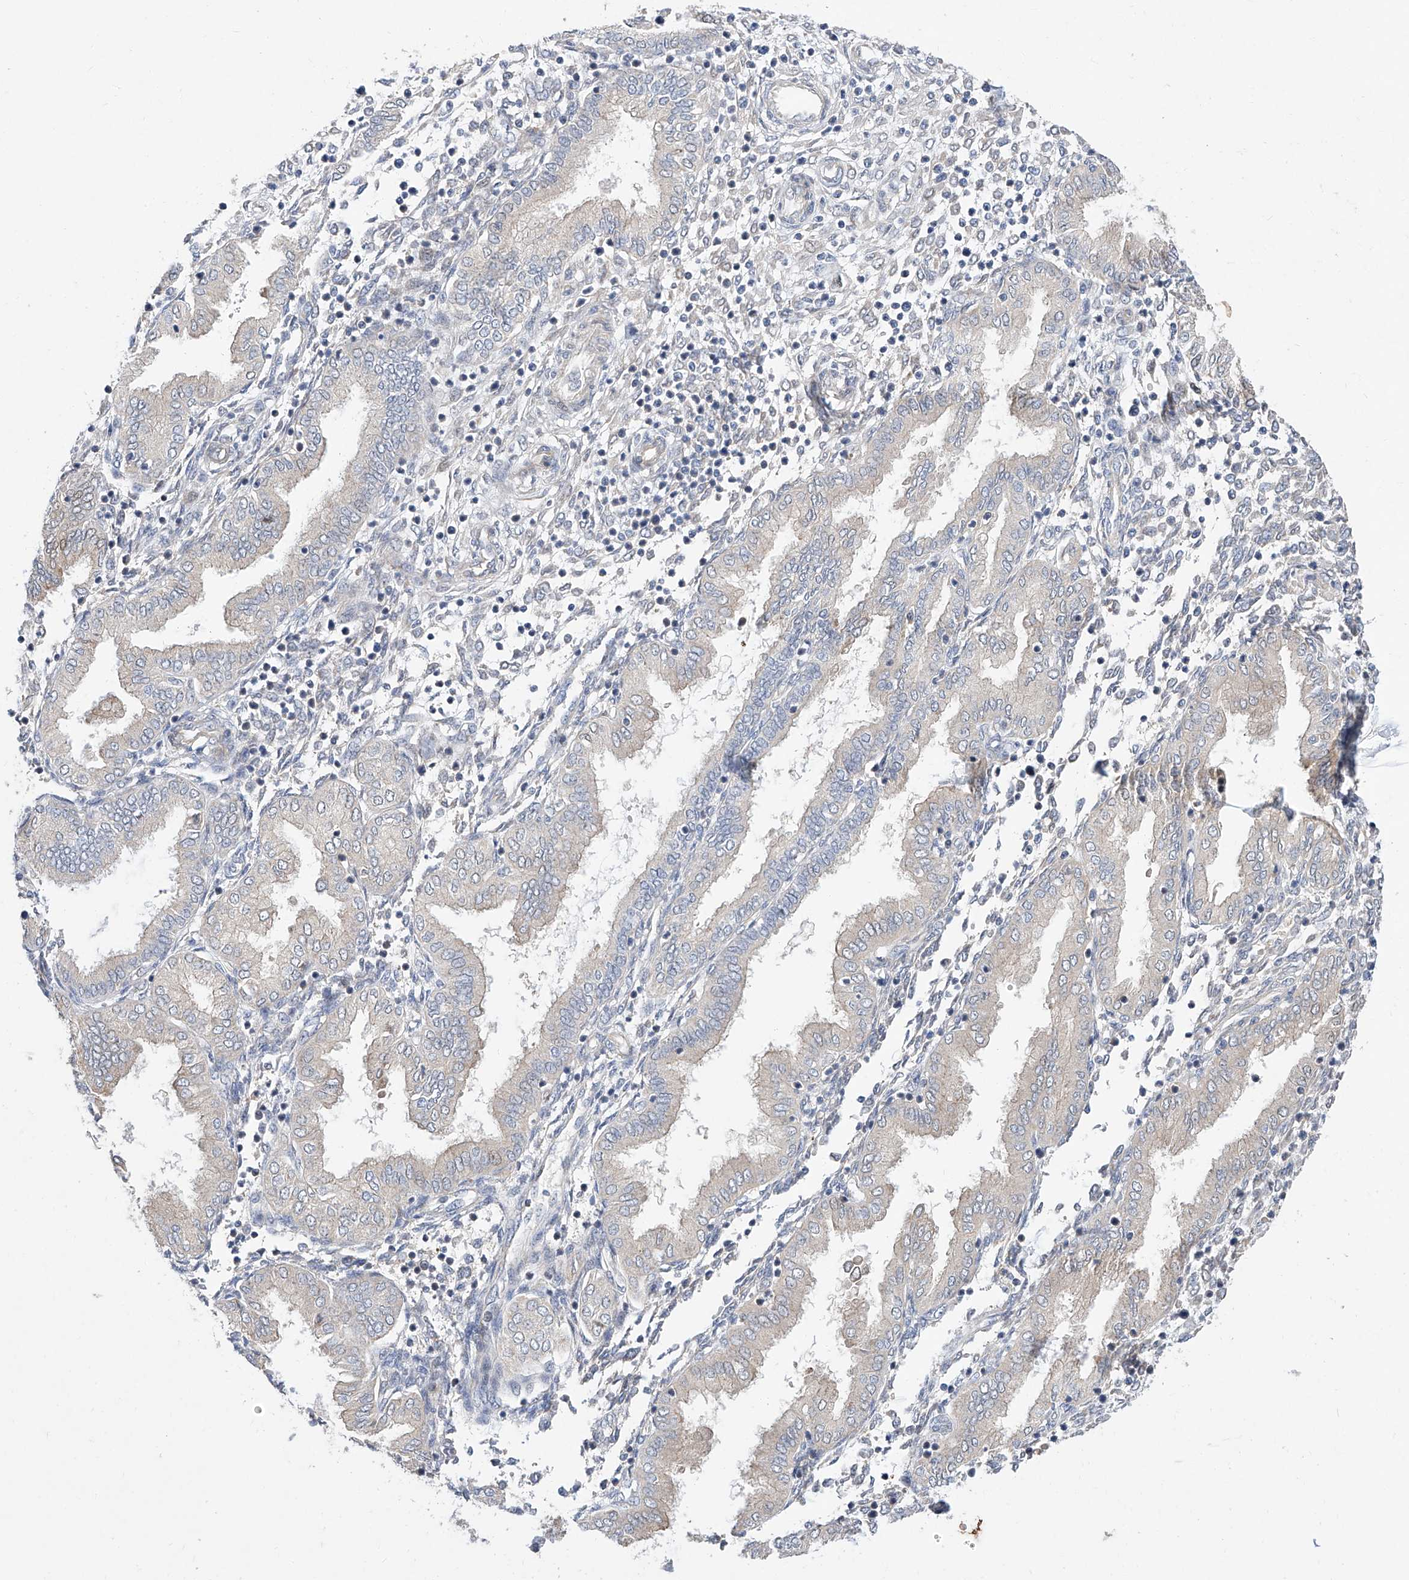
{"staining": {"intensity": "negative", "quantity": "none", "location": "none"}, "tissue": "endometrium", "cell_type": "Cells in endometrial stroma", "image_type": "normal", "snomed": [{"axis": "morphology", "description": "Normal tissue, NOS"}, {"axis": "topography", "description": "Endometrium"}], "caption": "Photomicrograph shows no protein expression in cells in endometrial stroma of normal endometrium. The staining is performed using DAB brown chromogen with nuclei counter-stained in using hematoxylin.", "gene": "FUCA2", "patient": {"sex": "female", "age": 53}}